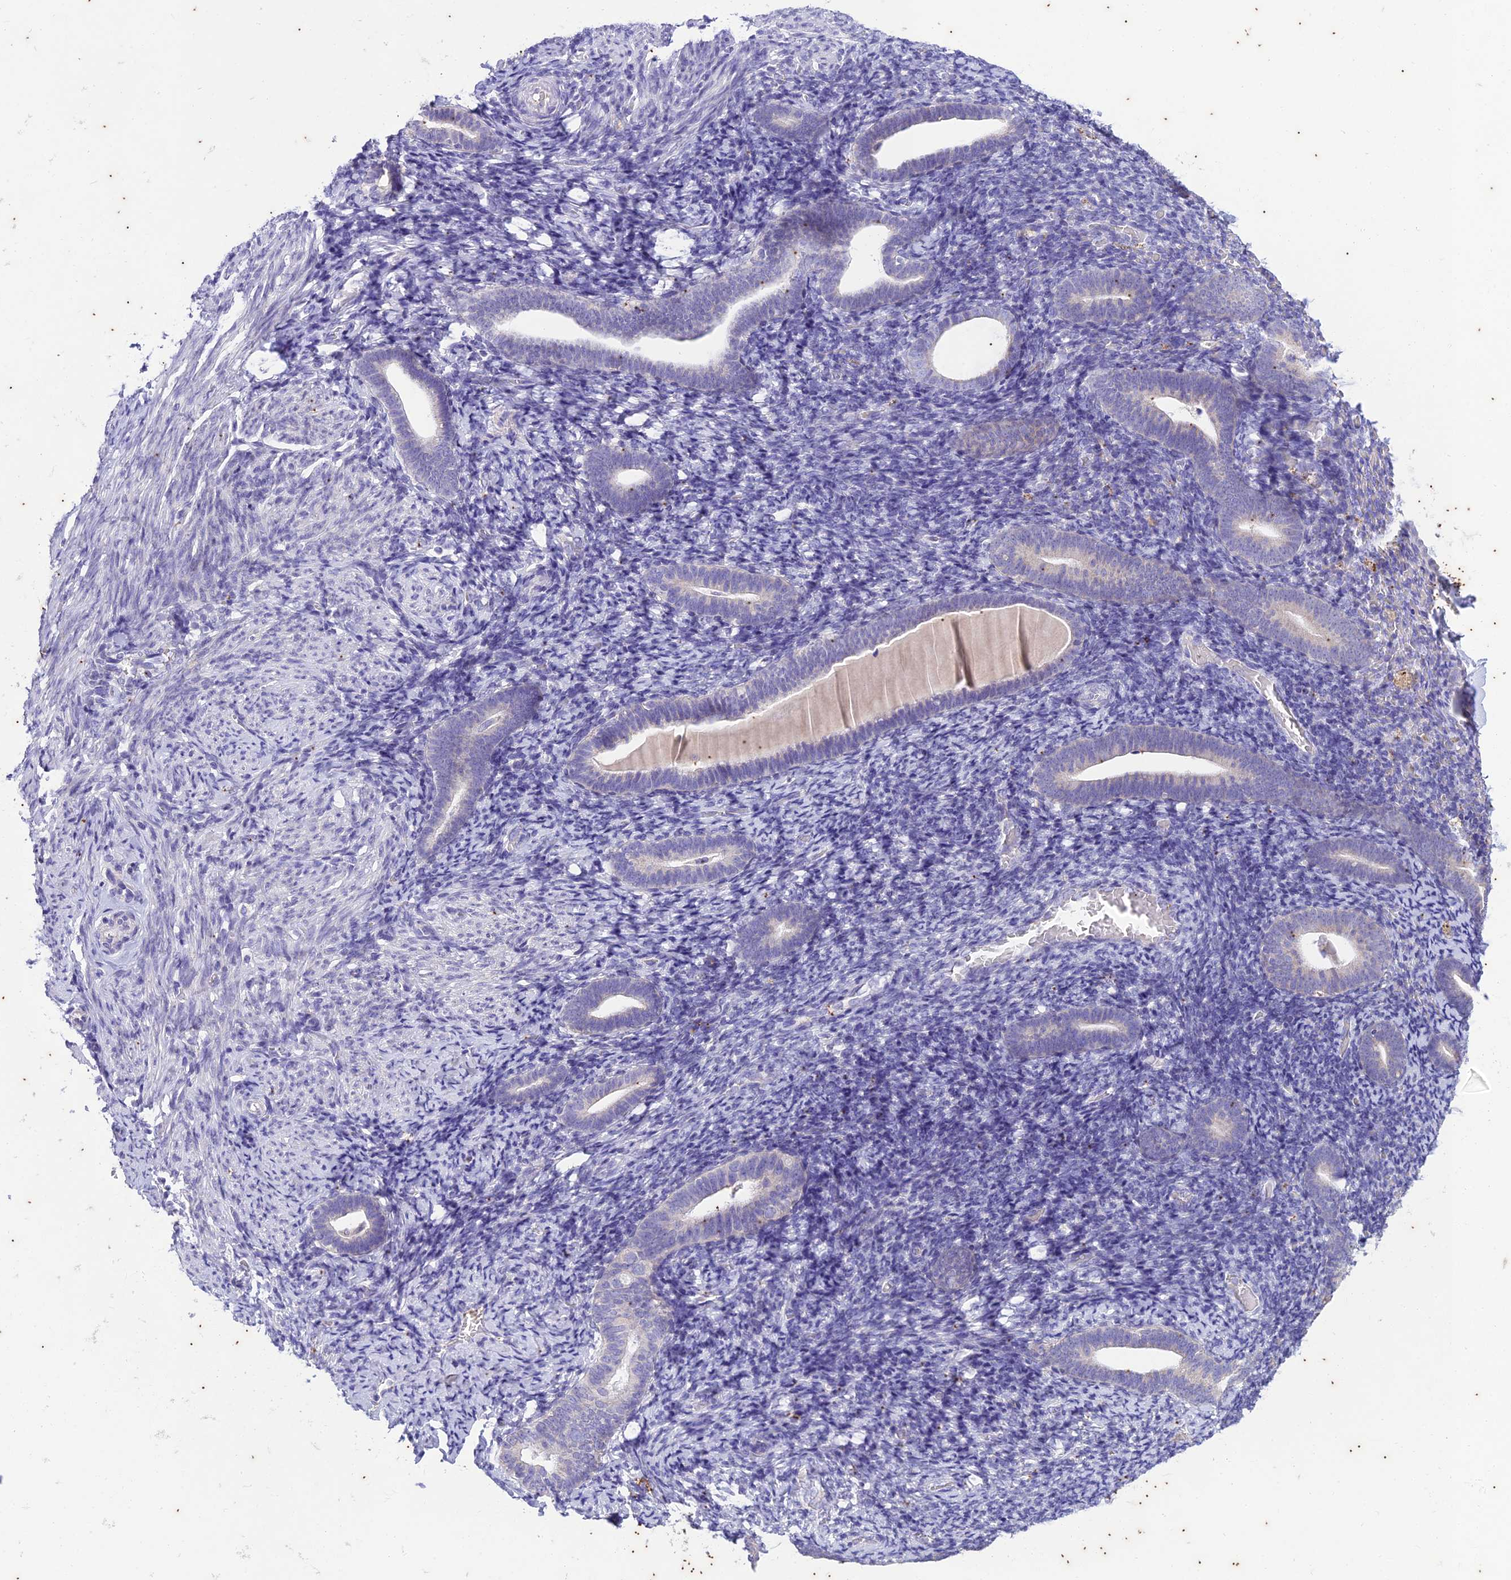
{"staining": {"intensity": "negative", "quantity": "none", "location": "none"}, "tissue": "endometrium", "cell_type": "Cells in endometrial stroma", "image_type": "normal", "snomed": [{"axis": "morphology", "description": "Normal tissue, NOS"}, {"axis": "topography", "description": "Endometrium"}], "caption": "DAB immunohistochemical staining of unremarkable human endometrium demonstrates no significant staining in cells in endometrial stroma.", "gene": "TMEM40", "patient": {"sex": "female", "age": 51}}